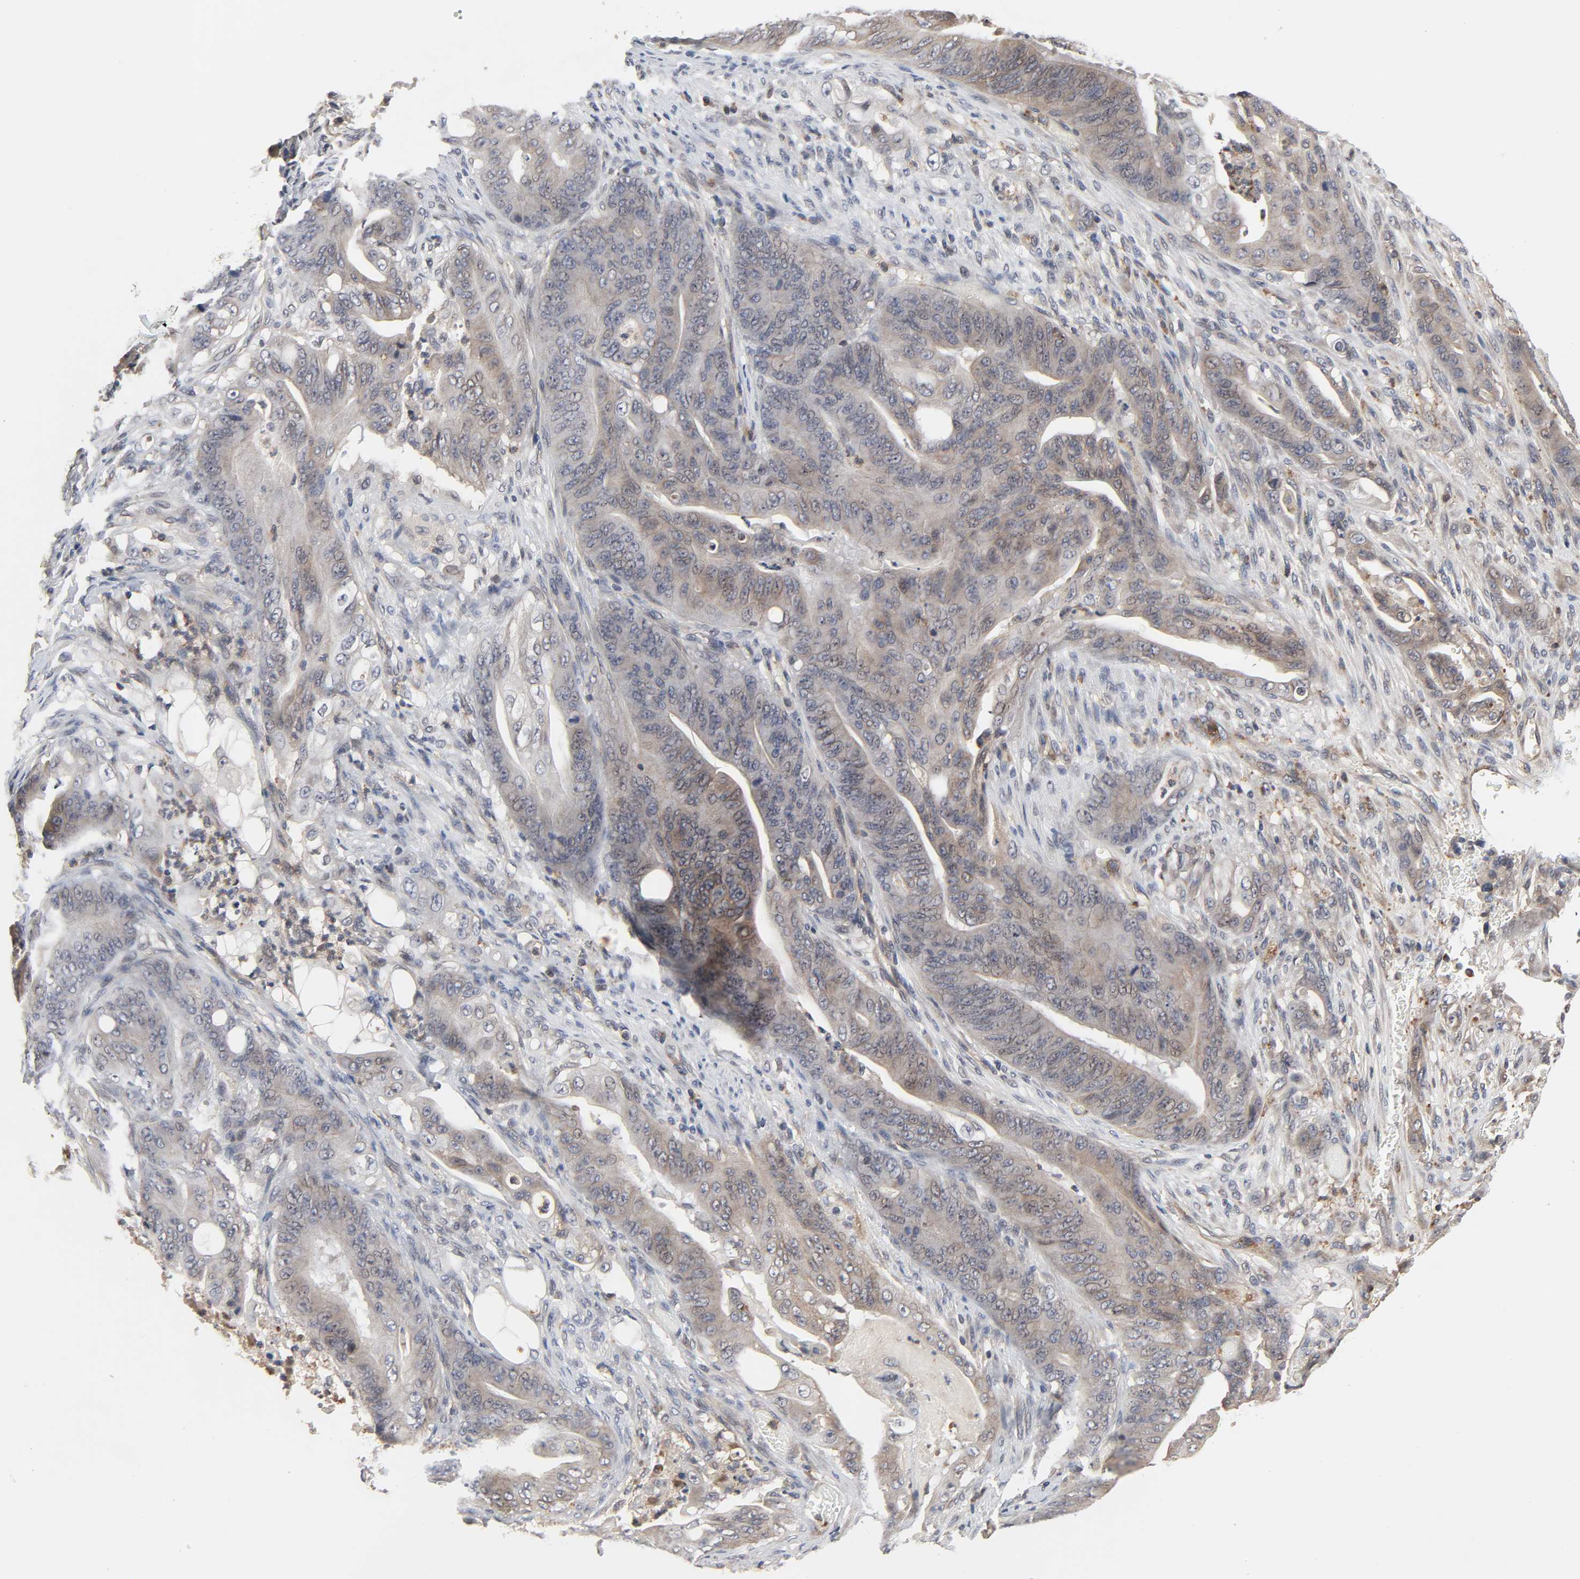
{"staining": {"intensity": "moderate", "quantity": ">75%", "location": "cytoplasmic/membranous"}, "tissue": "stomach cancer", "cell_type": "Tumor cells", "image_type": "cancer", "snomed": [{"axis": "morphology", "description": "Adenocarcinoma, NOS"}, {"axis": "topography", "description": "Stomach"}], "caption": "Stomach cancer (adenocarcinoma) tissue demonstrates moderate cytoplasmic/membranous expression in approximately >75% of tumor cells", "gene": "CCDC175", "patient": {"sex": "female", "age": 73}}